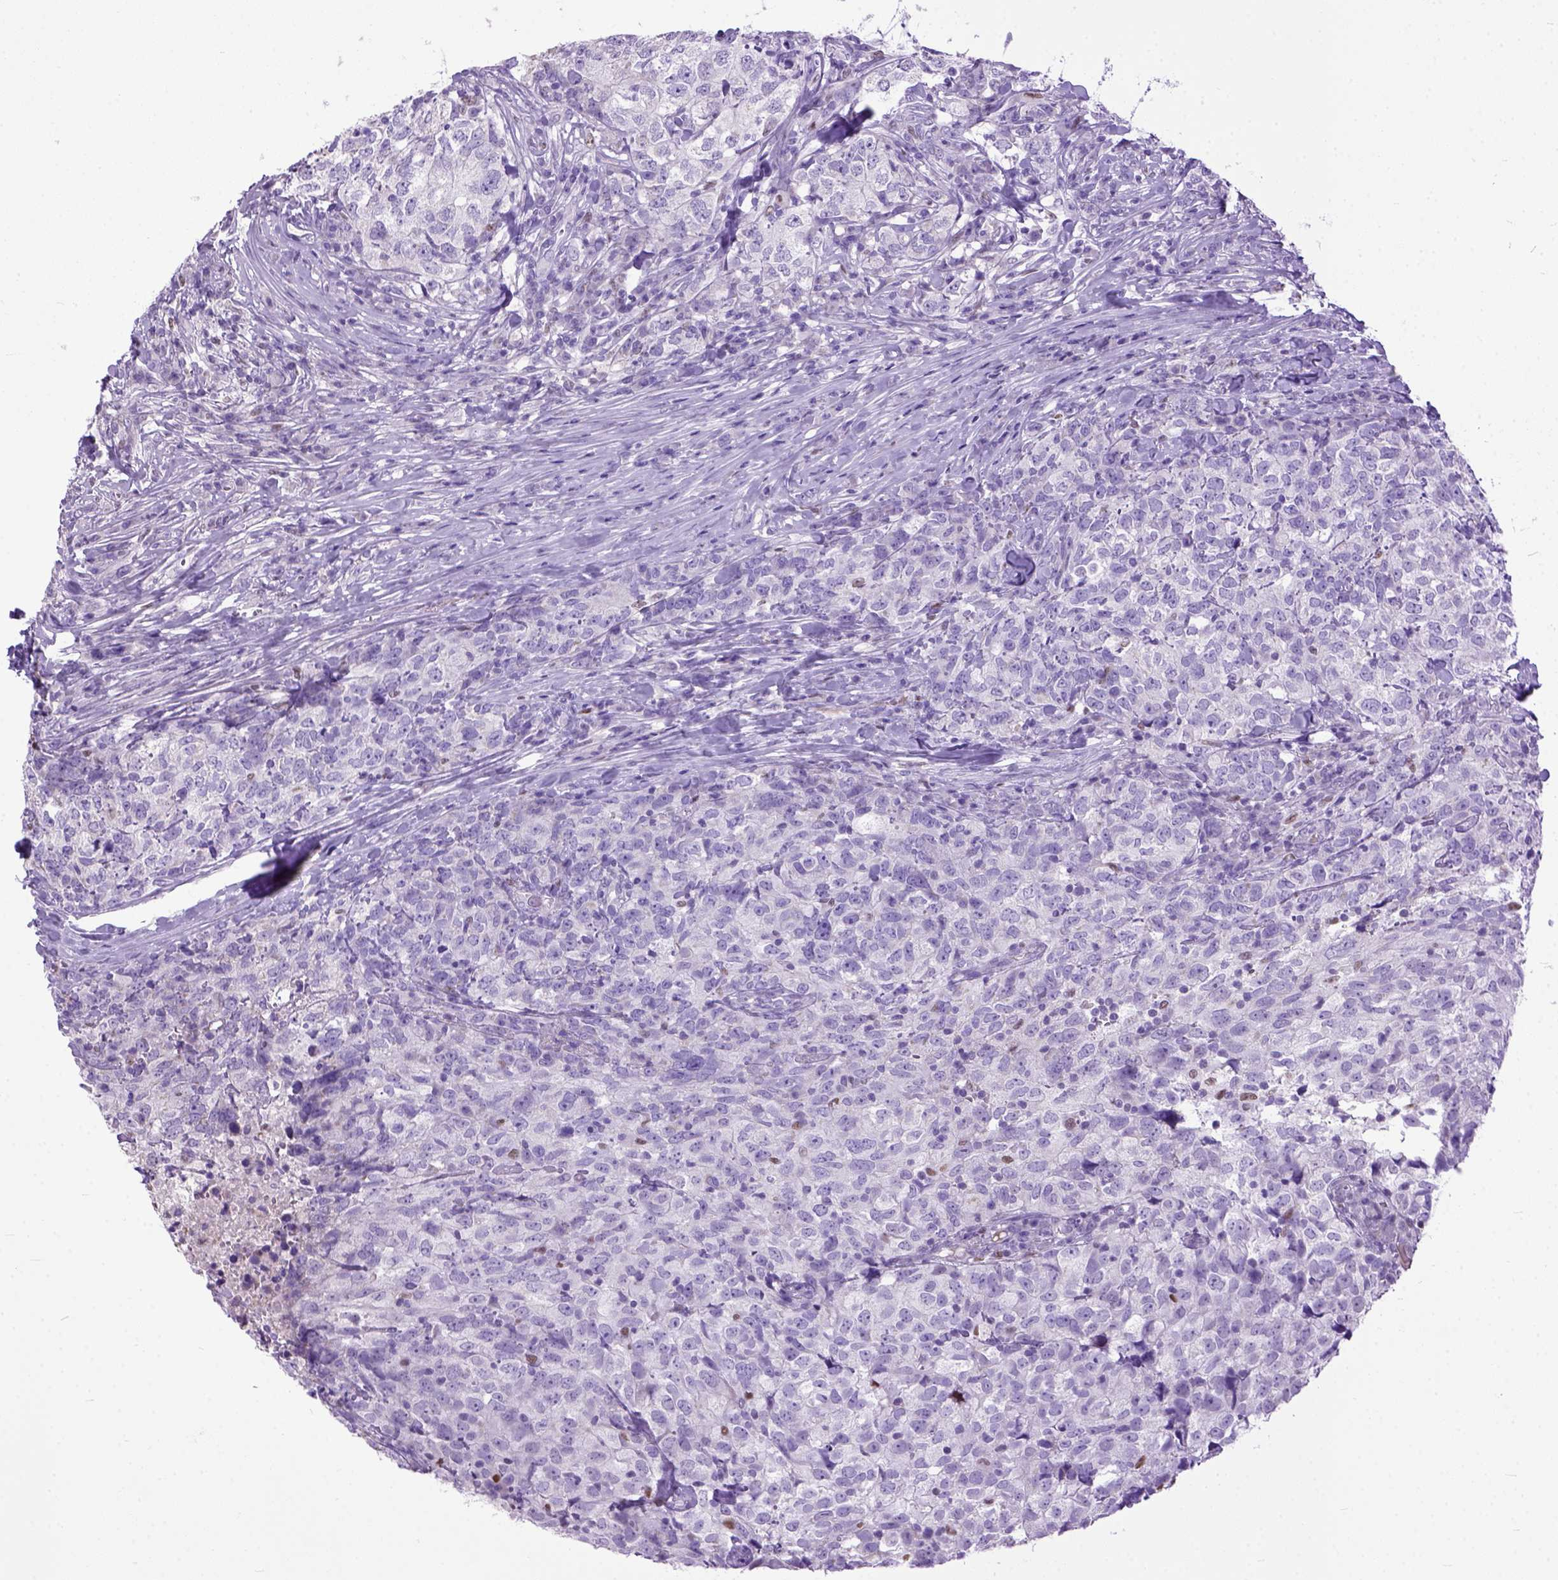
{"staining": {"intensity": "negative", "quantity": "none", "location": "none"}, "tissue": "breast cancer", "cell_type": "Tumor cells", "image_type": "cancer", "snomed": [{"axis": "morphology", "description": "Duct carcinoma"}, {"axis": "topography", "description": "Breast"}], "caption": "IHC image of neoplastic tissue: human breast cancer stained with DAB (3,3'-diaminobenzidine) exhibits no significant protein staining in tumor cells.", "gene": "CRB1", "patient": {"sex": "female", "age": 30}}